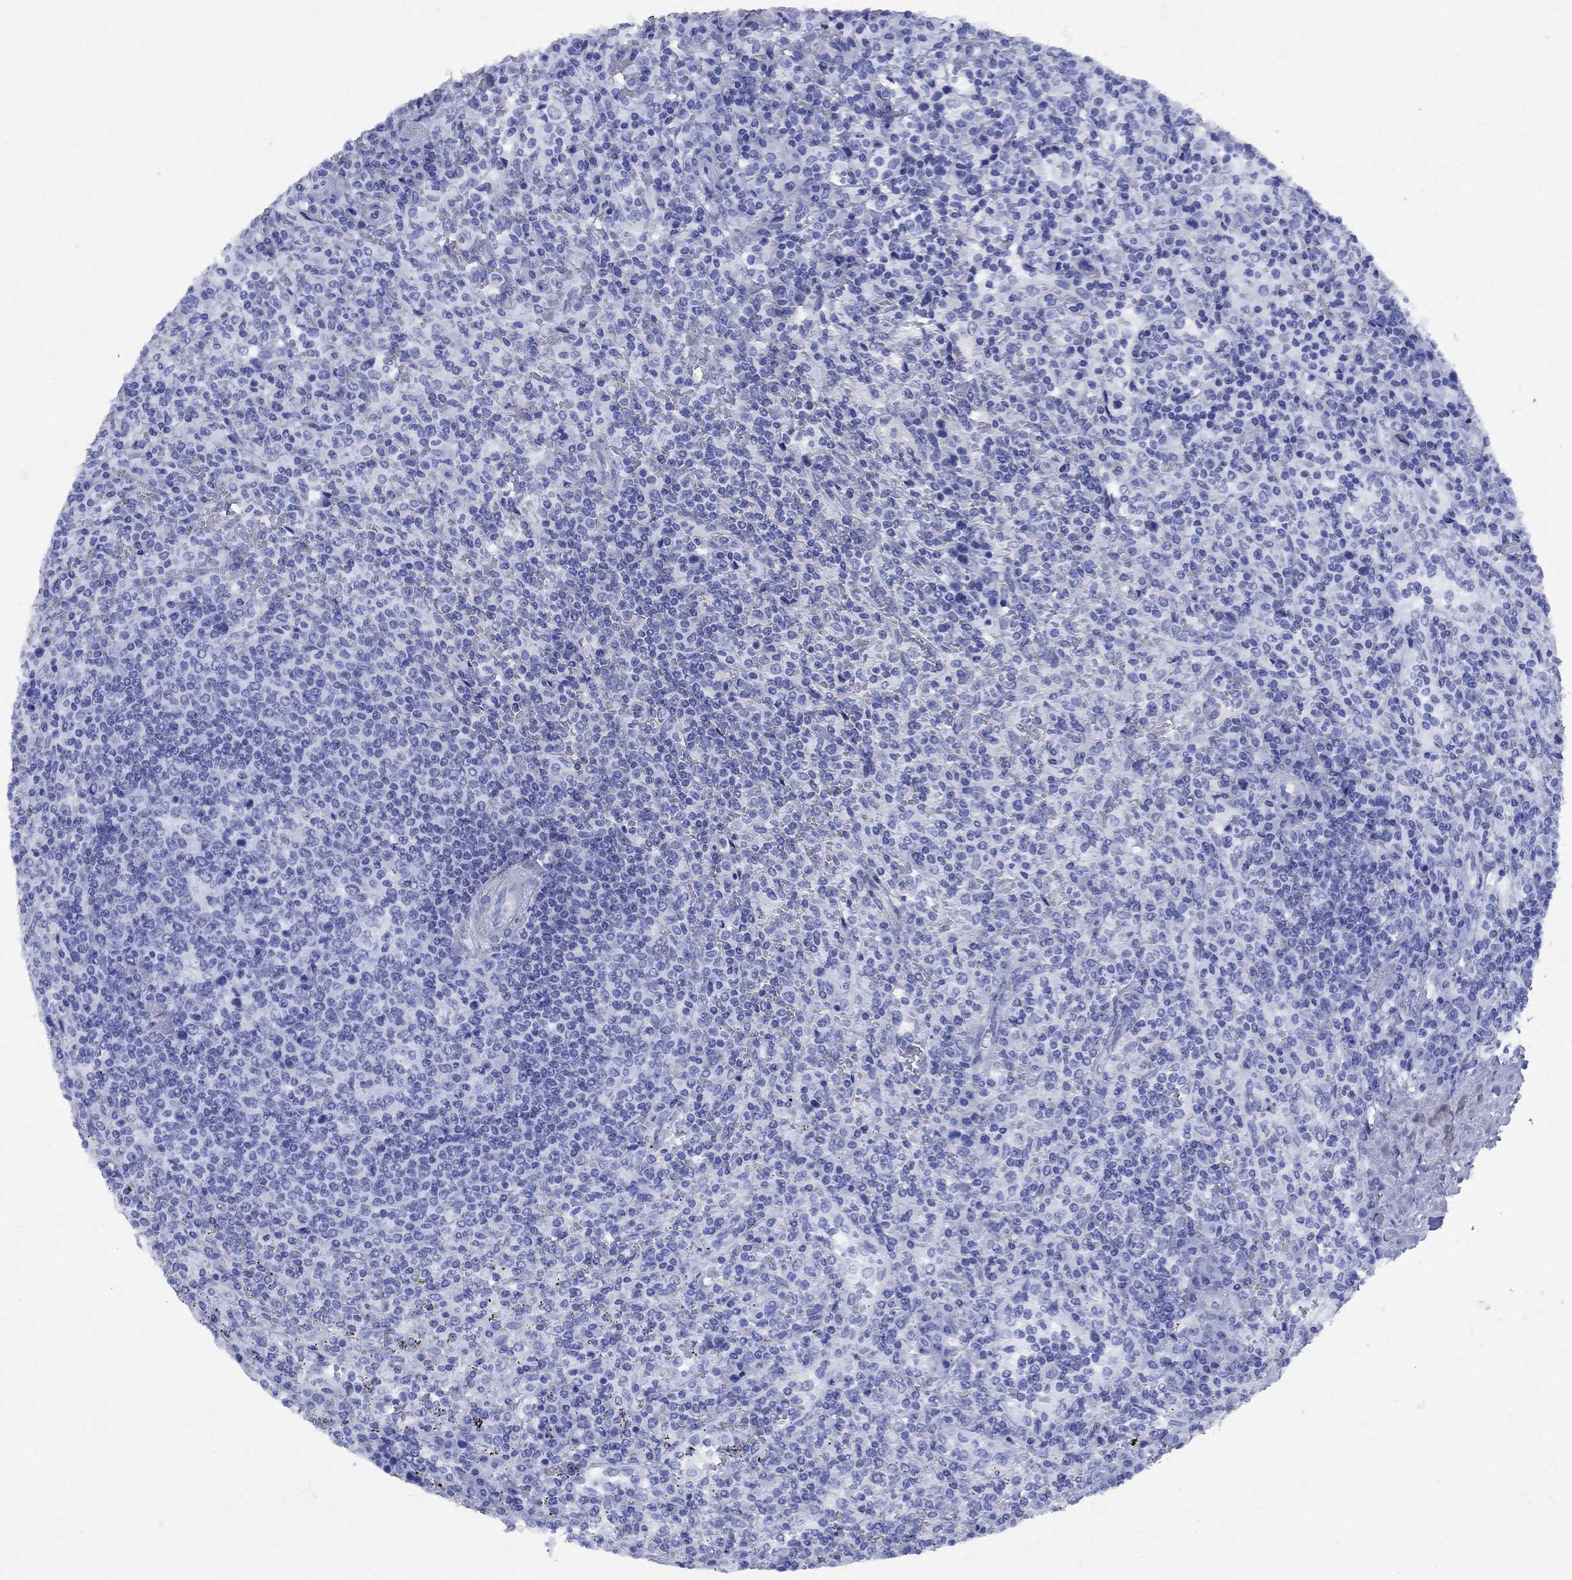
{"staining": {"intensity": "negative", "quantity": "none", "location": "none"}, "tissue": "lymphoma", "cell_type": "Tumor cells", "image_type": "cancer", "snomed": [{"axis": "morphology", "description": "Malignant lymphoma, non-Hodgkin's type, Low grade"}, {"axis": "topography", "description": "Spleen"}], "caption": "DAB immunohistochemical staining of human lymphoma reveals no significant positivity in tumor cells.", "gene": "SMCP", "patient": {"sex": "male", "age": 62}}